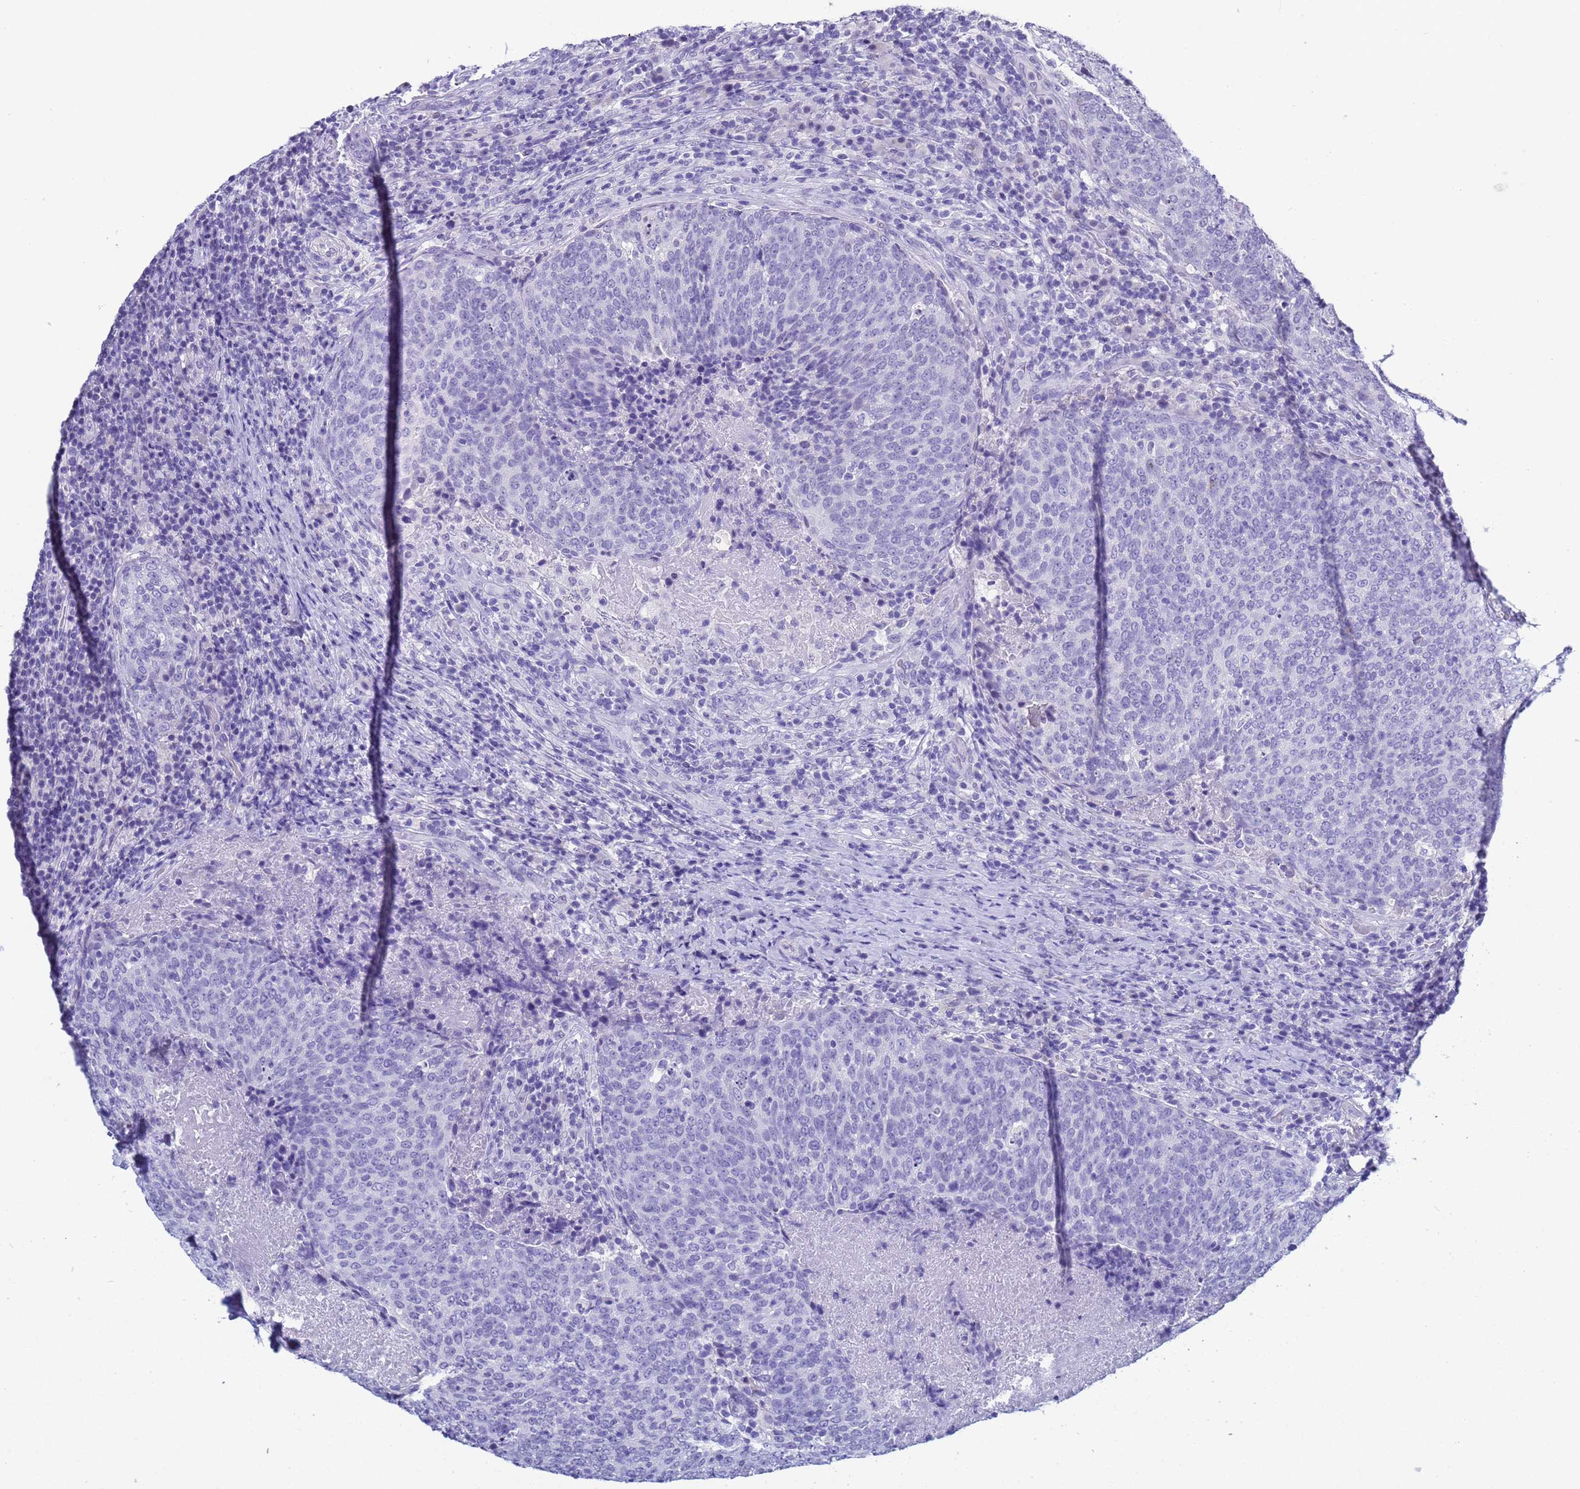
{"staining": {"intensity": "negative", "quantity": "none", "location": "none"}, "tissue": "head and neck cancer", "cell_type": "Tumor cells", "image_type": "cancer", "snomed": [{"axis": "morphology", "description": "Squamous cell carcinoma, NOS"}, {"axis": "morphology", "description": "Squamous cell carcinoma, metastatic, NOS"}, {"axis": "topography", "description": "Lymph node"}, {"axis": "topography", "description": "Head-Neck"}], "caption": "This histopathology image is of head and neck cancer (metastatic squamous cell carcinoma) stained with immunohistochemistry (IHC) to label a protein in brown with the nuclei are counter-stained blue. There is no expression in tumor cells. (DAB (3,3'-diaminobenzidine) immunohistochemistry (IHC), high magnification).", "gene": "CTRC", "patient": {"sex": "male", "age": 62}}